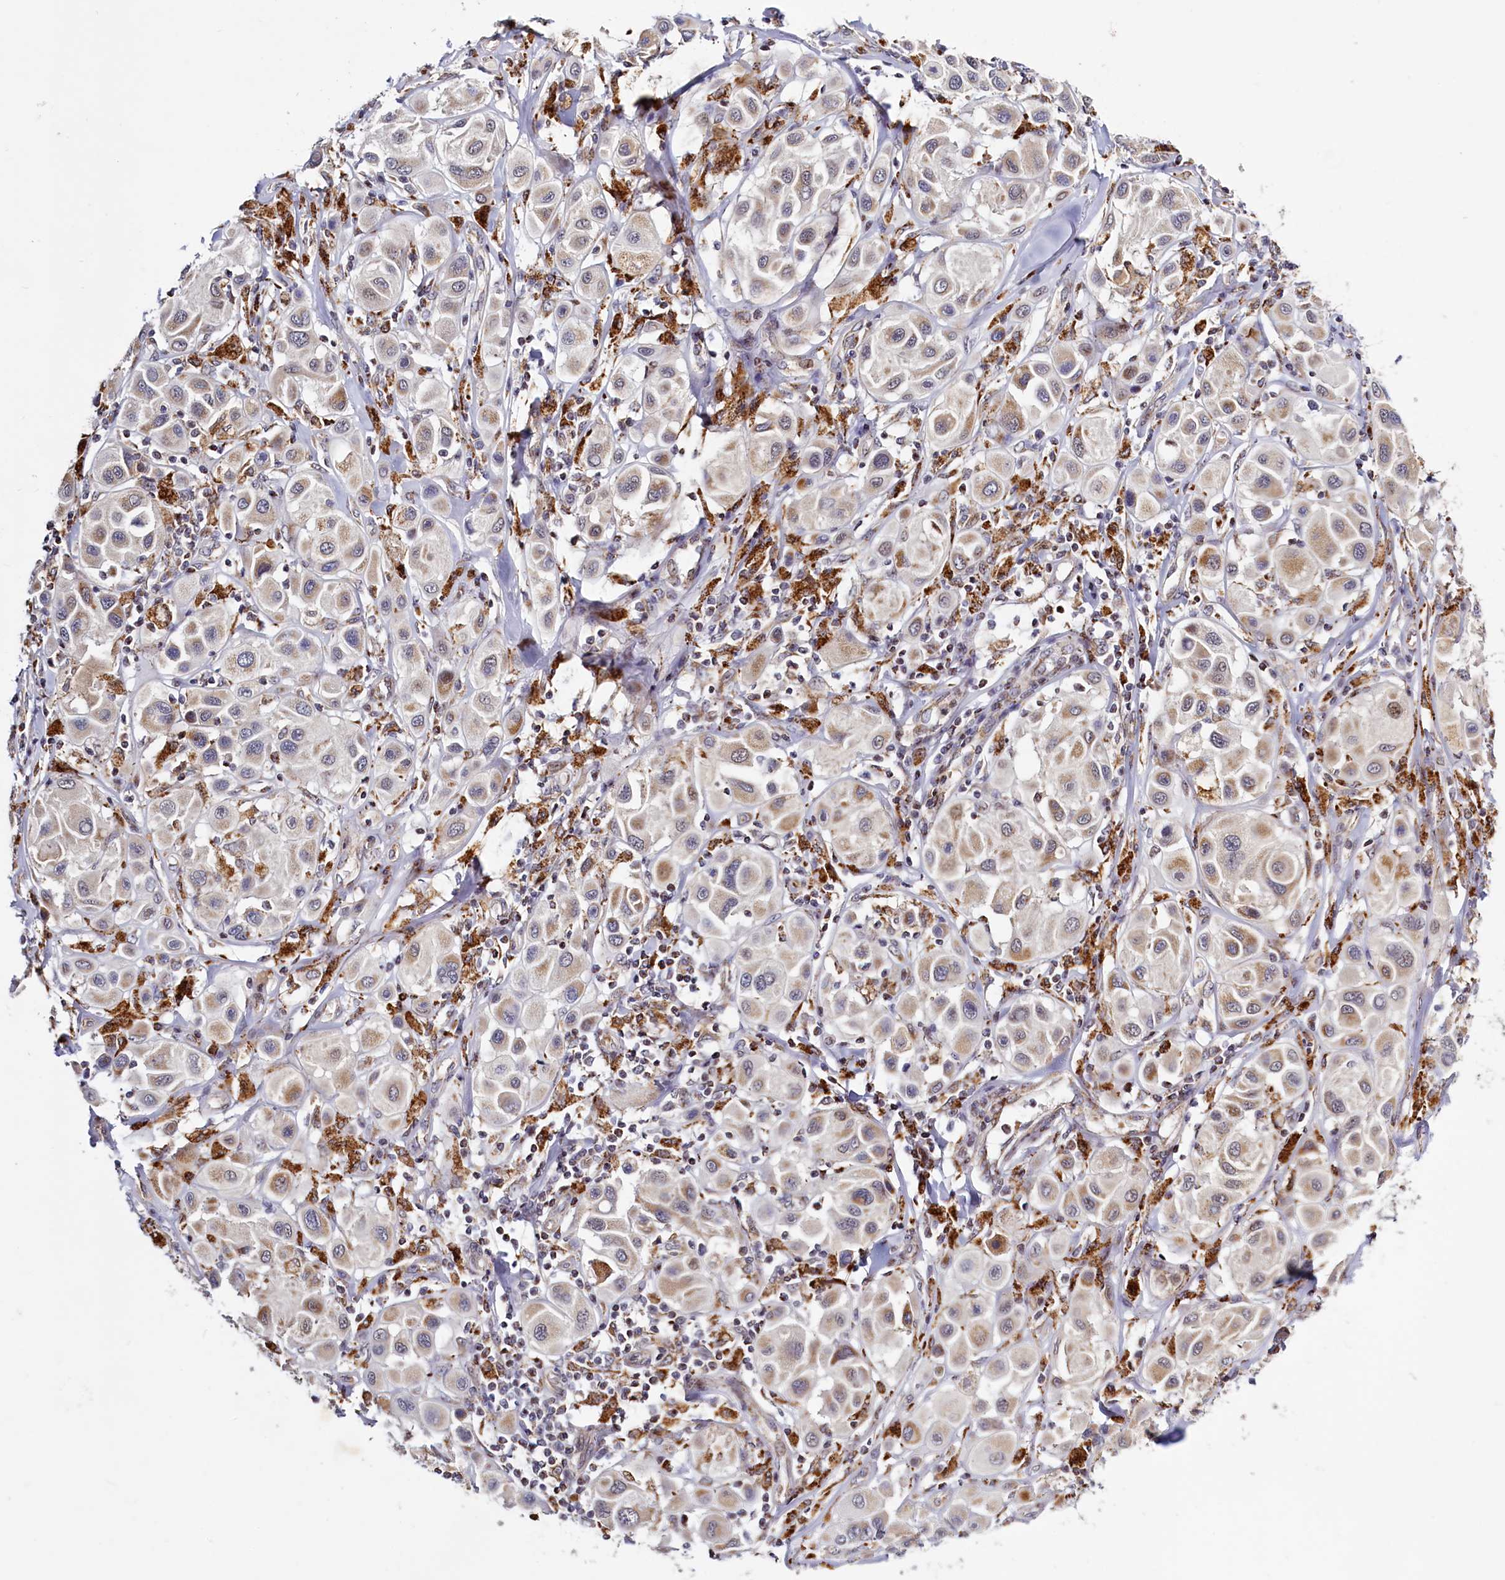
{"staining": {"intensity": "weak", "quantity": "25%-75%", "location": "cytoplasmic/membranous"}, "tissue": "melanoma", "cell_type": "Tumor cells", "image_type": "cancer", "snomed": [{"axis": "morphology", "description": "Malignant melanoma, Metastatic site"}, {"axis": "topography", "description": "Skin"}], "caption": "This is an image of immunohistochemistry (IHC) staining of melanoma, which shows weak staining in the cytoplasmic/membranous of tumor cells.", "gene": "DYNC2H1", "patient": {"sex": "male", "age": 41}}